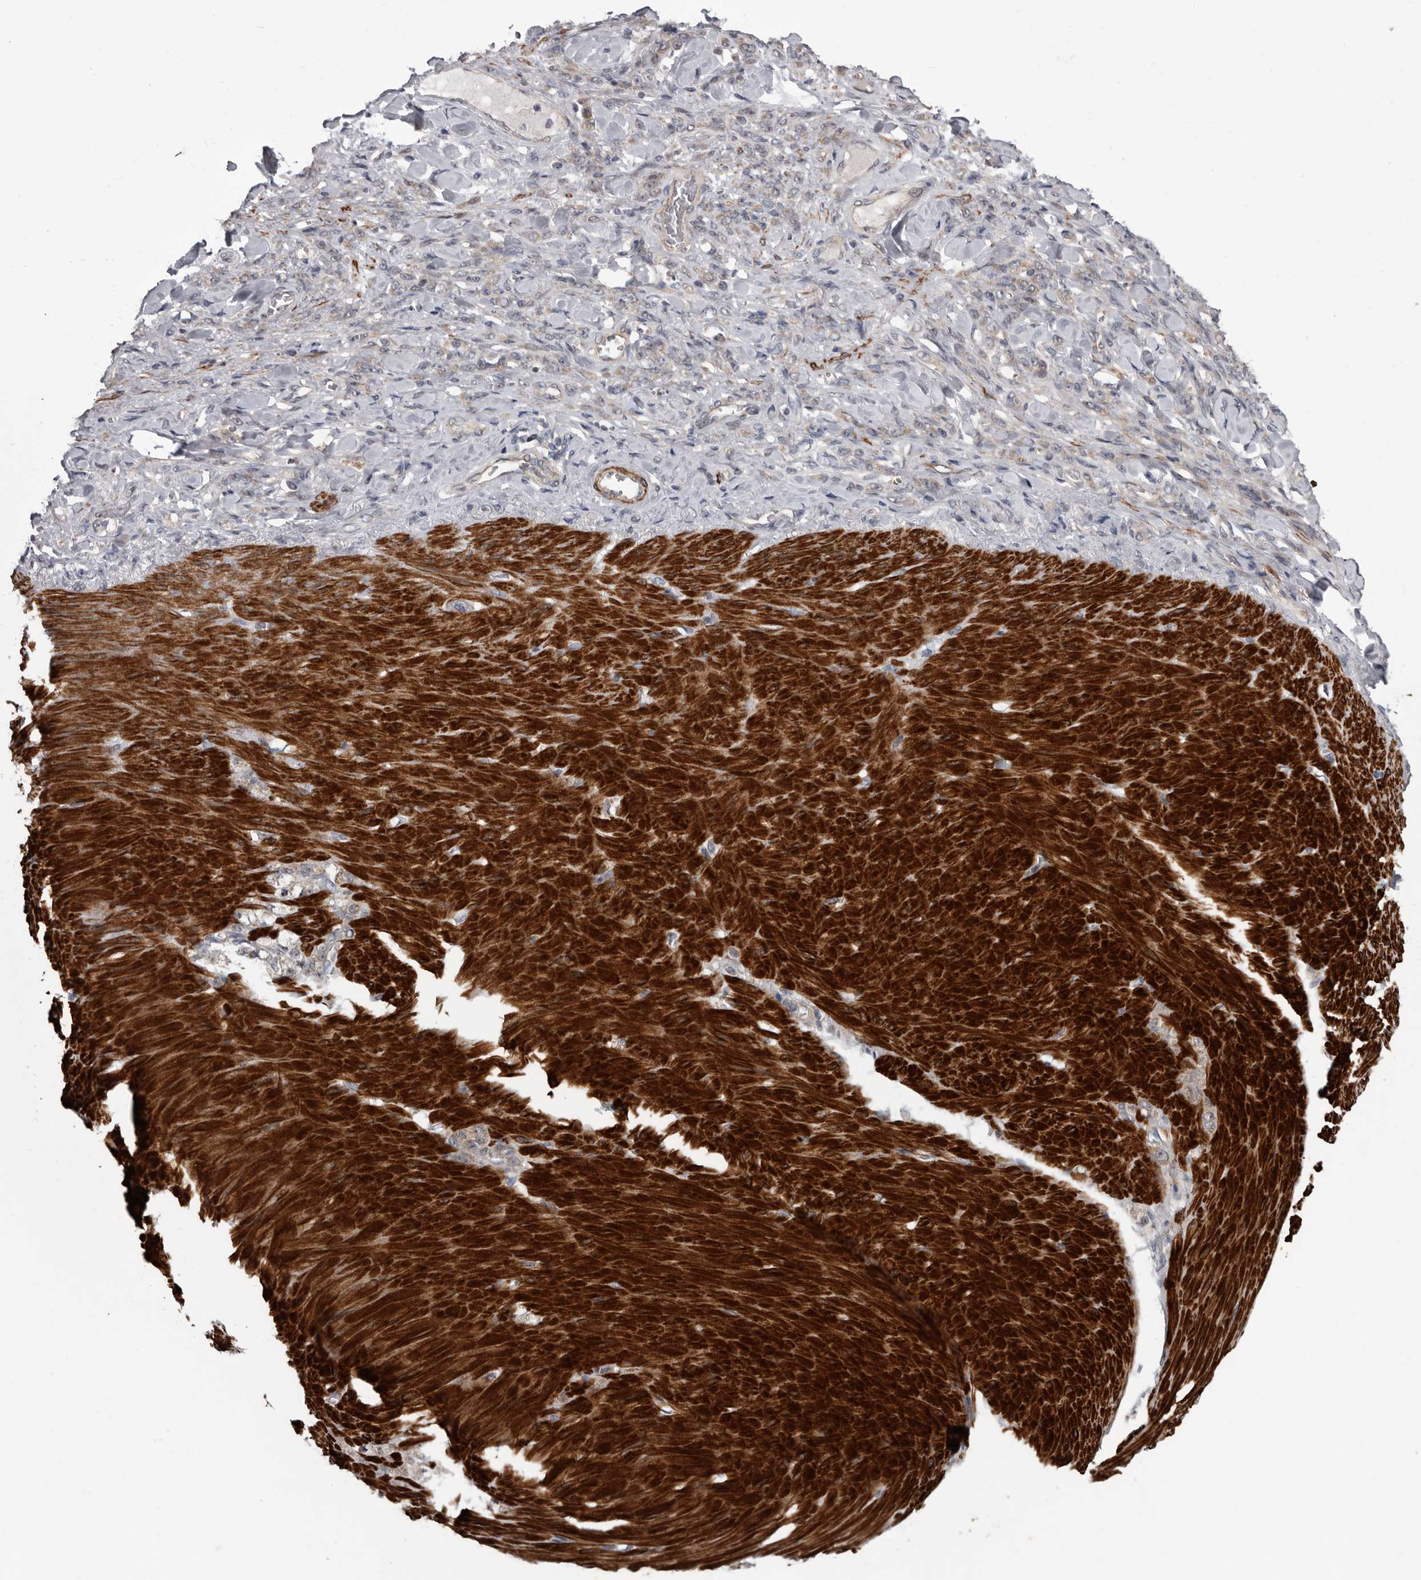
{"staining": {"intensity": "weak", "quantity": "<25%", "location": "cytoplasmic/membranous"}, "tissue": "stomach cancer", "cell_type": "Tumor cells", "image_type": "cancer", "snomed": [{"axis": "morphology", "description": "Normal tissue, NOS"}, {"axis": "morphology", "description": "Adenocarcinoma, NOS"}, {"axis": "topography", "description": "Stomach"}], "caption": "This is a photomicrograph of immunohistochemistry staining of stomach adenocarcinoma, which shows no staining in tumor cells.", "gene": "FGFR4", "patient": {"sex": "male", "age": 82}}